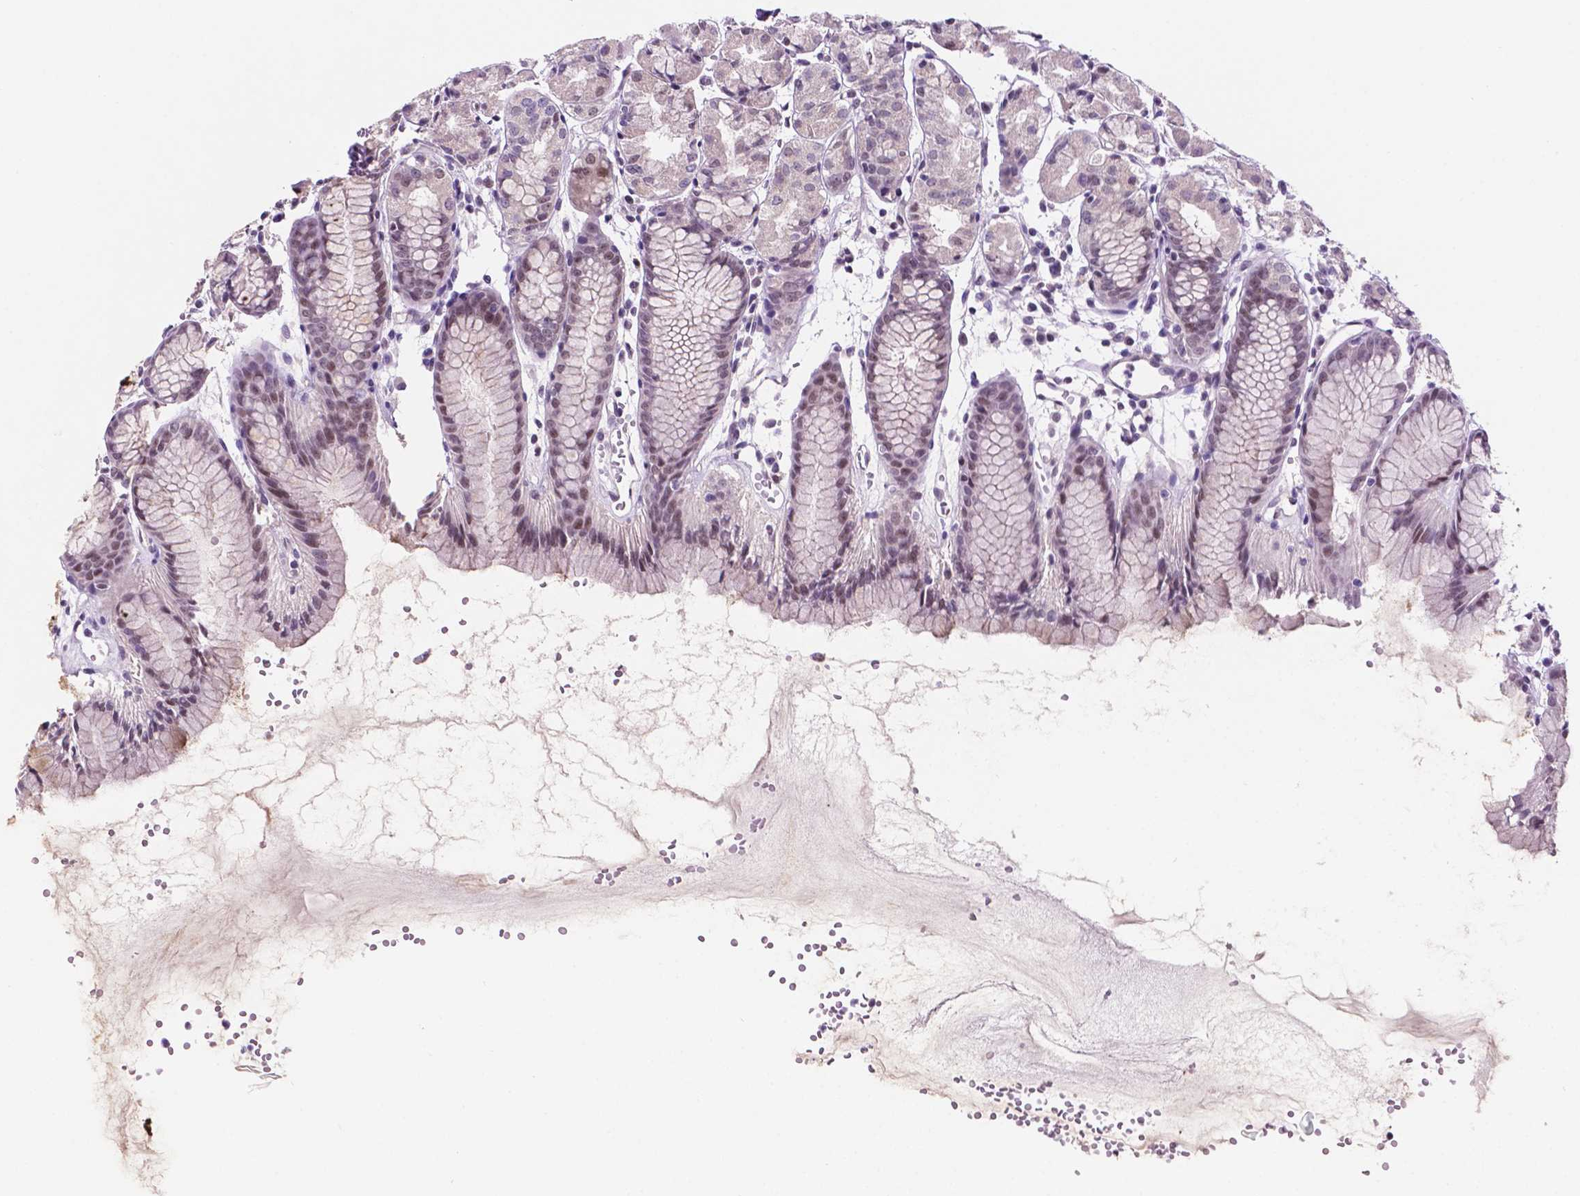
{"staining": {"intensity": "weak", "quantity": "<25%", "location": "nuclear"}, "tissue": "stomach", "cell_type": "Glandular cells", "image_type": "normal", "snomed": [{"axis": "morphology", "description": "Normal tissue, NOS"}, {"axis": "topography", "description": "Stomach, upper"}], "caption": "Histopathology image shows no protein staining in glandular cells of normal stomach. The staining was performed using DAB to visualize the protein expression in brown, while the nuclei were stained in blue with hematoxylin (Magnification: 20x).", "gene": "FAM50B", "patient": {"sex": "male", "age": 47}}